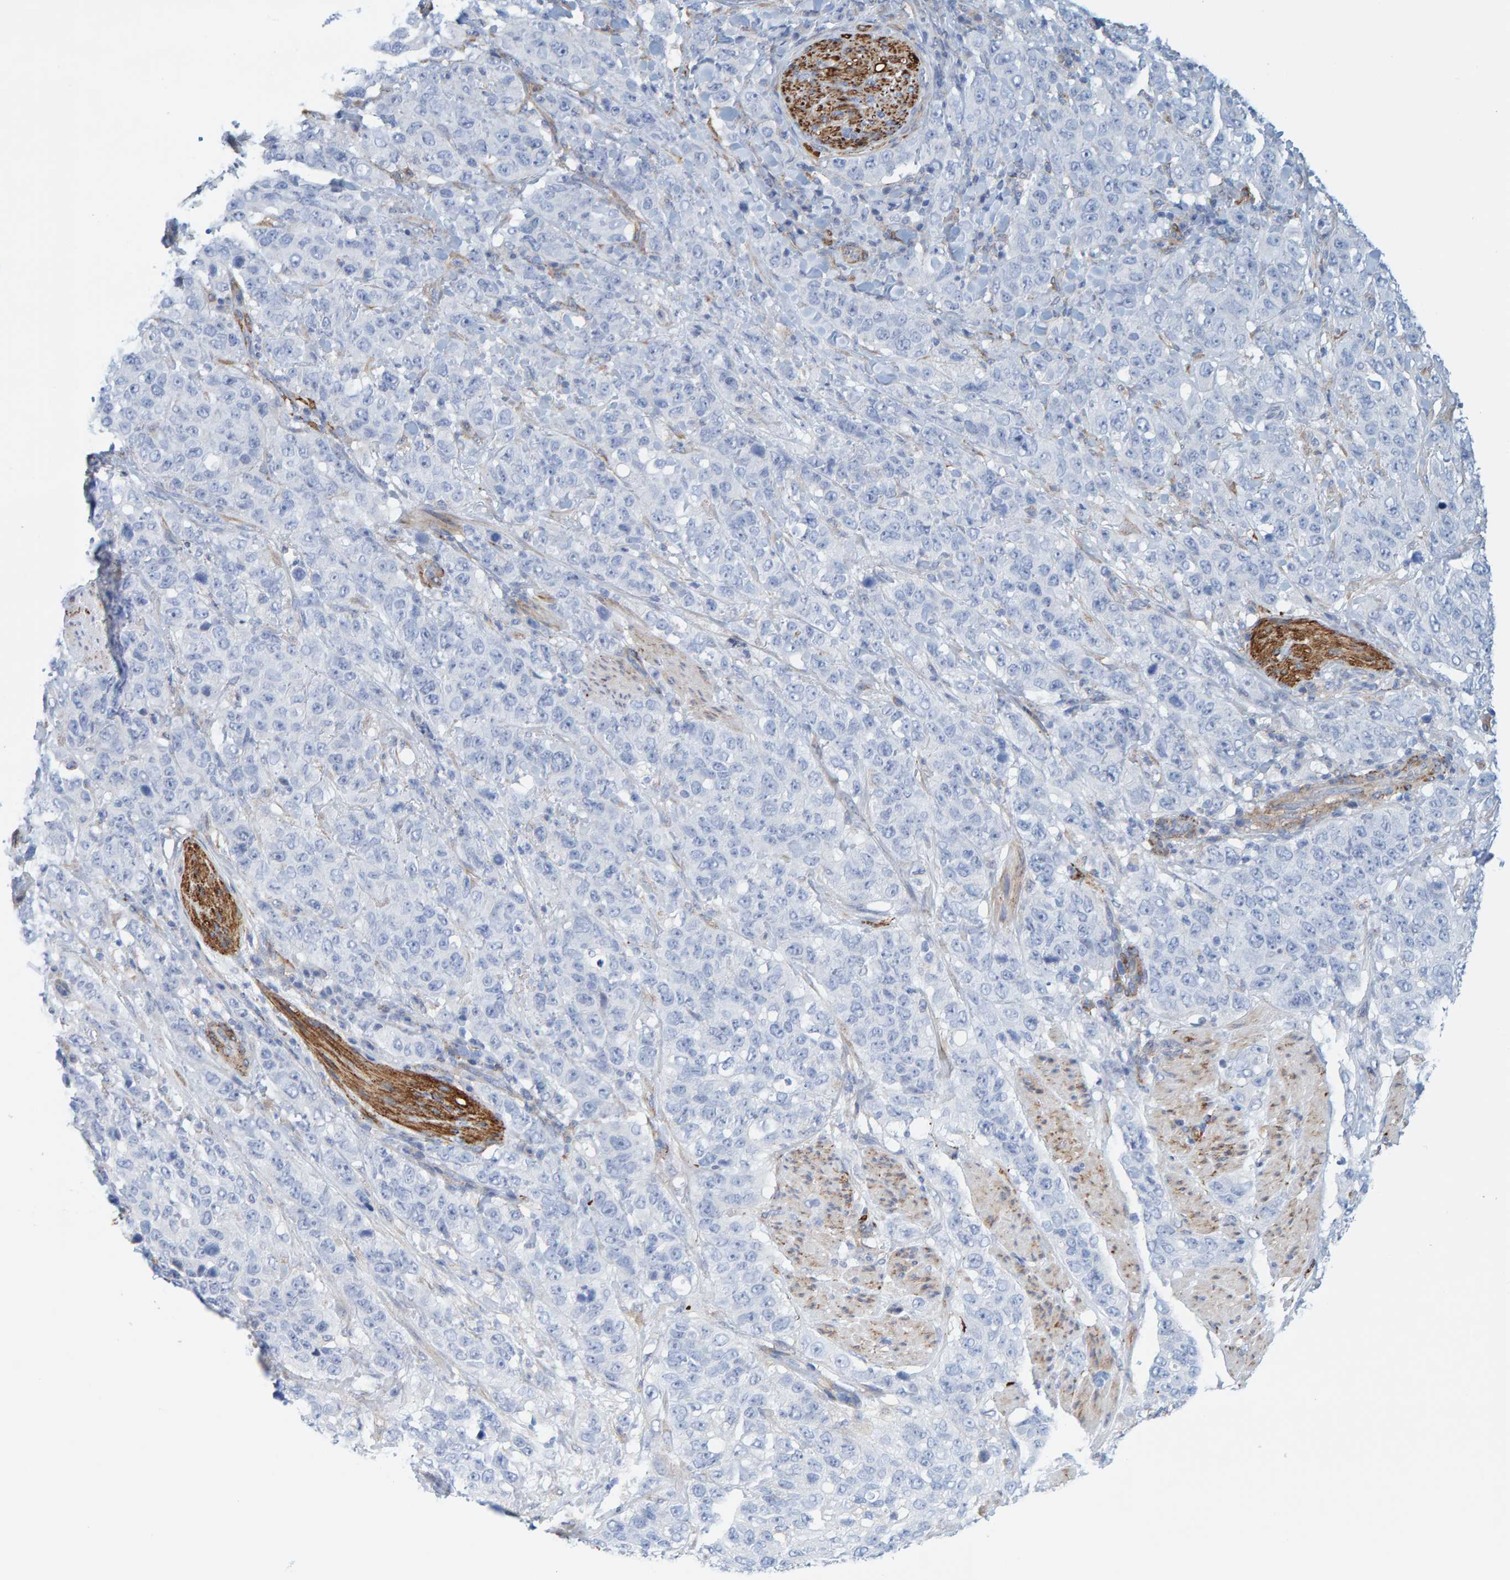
{"staining": {"intensity": "negative", "quantity": "none", "location": "none"}, "tissue": "stomach cancer", "cell_type": "Tumor cells", "image_type": "cancer", "snomed": [{"axis": "morphology", "description": "Adenocarcinoma, NOS"}, {"axis": "topography", "description": "Stomach"}], "caption": "This is an immunohistochemistry histopathology image of human adenocarcinoma (stomach). There is no staining in tumor cells.", "gene": "MAP1B", "patient": {"sex": "male", "age": 48}}